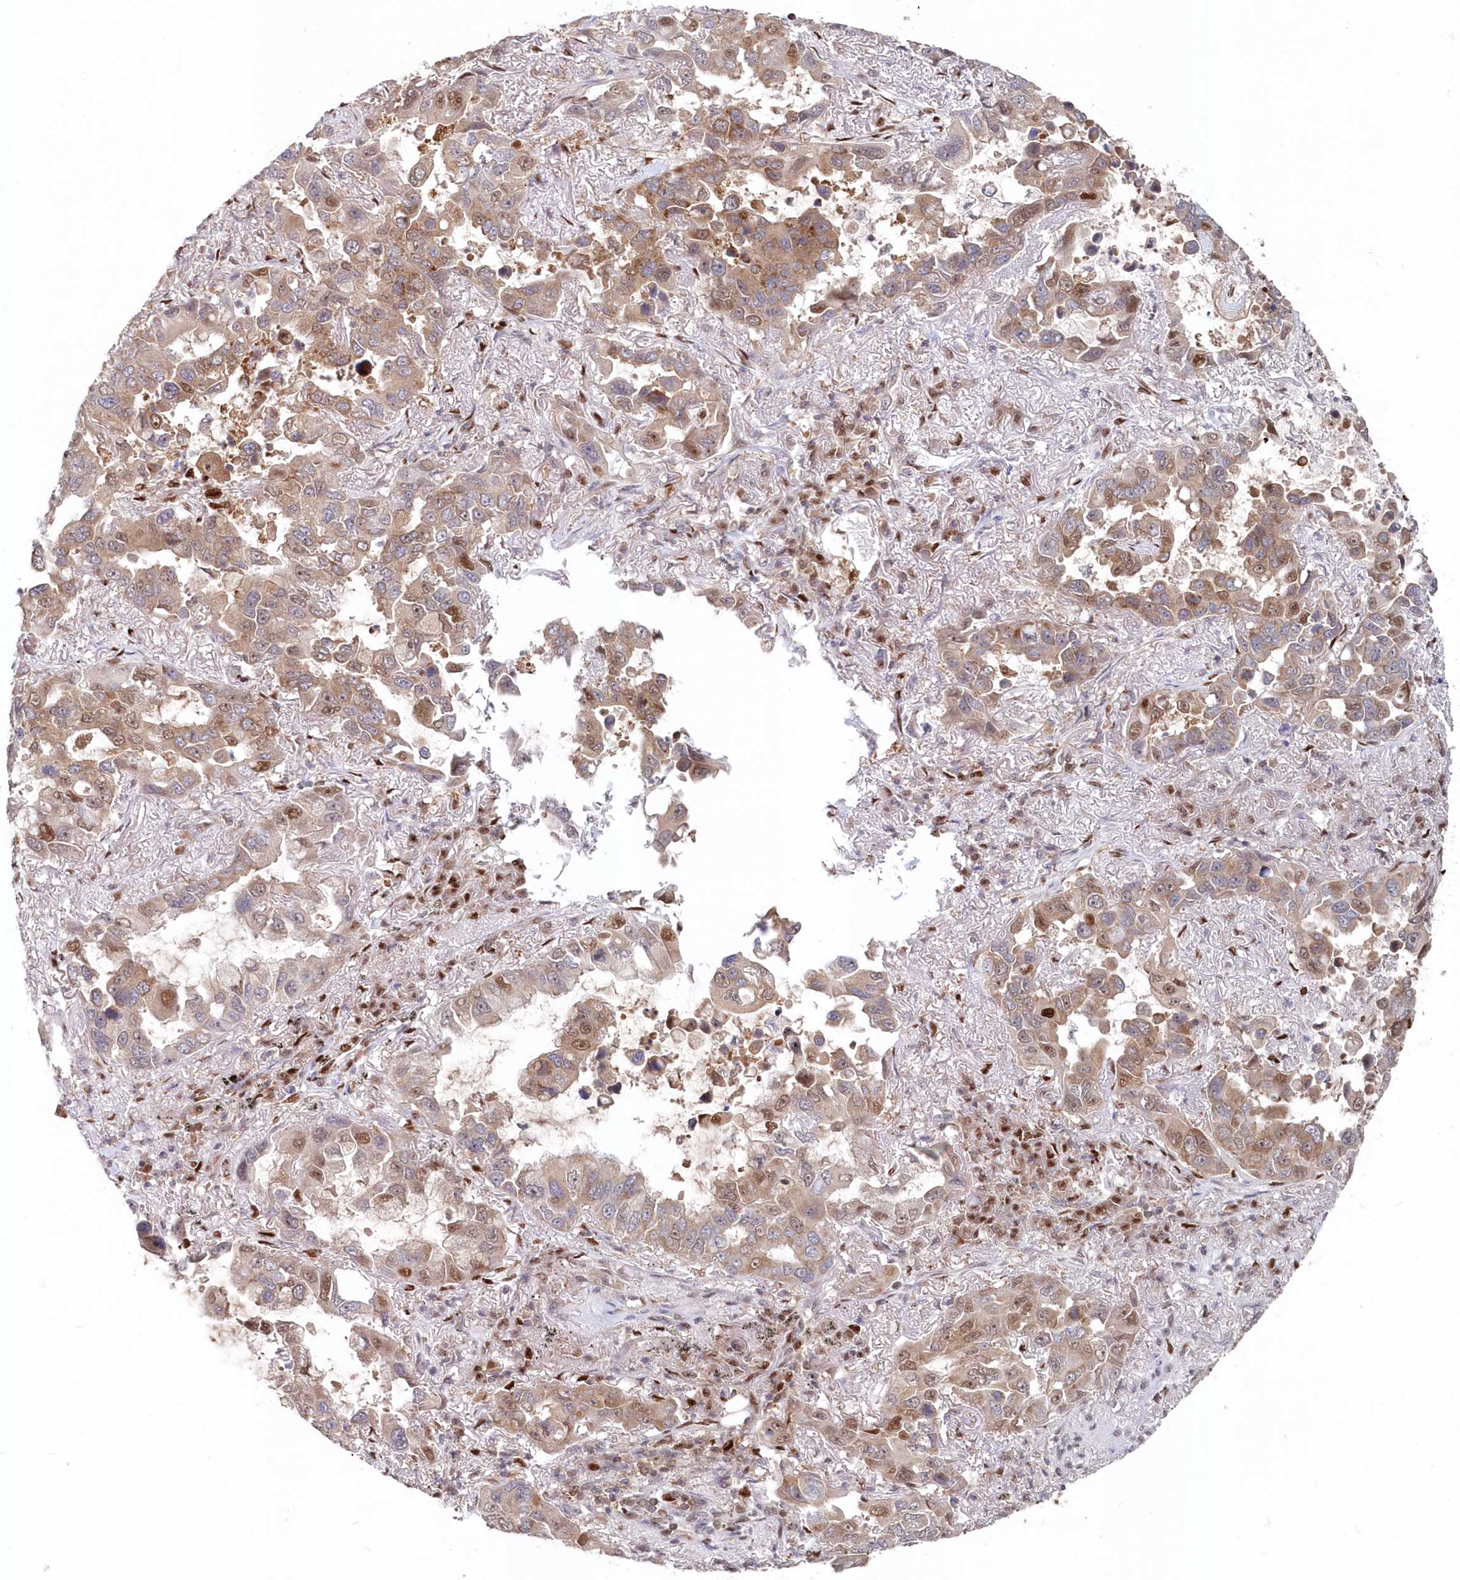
{"staining": {"intensity": "moderate", "quantity": ">75%", "location": "cytoplasmic/membranous,nuclear"}, "tissue": "lung cancer", "cell_type": "Tumor cells", "image_type": "cancer", "snomed": [{"axis": "morphology", "description": "Adenocarcinoma, NOS"}, {"axis": "topography", "description": "Lung"}], "caption": "Adenocarcinoma (lung) tissue reveals moderate cytoplasmic/membranous and nuclear expression in approximately >75% of tumor cells Nuclei are stained in blue.", "gene": "ABHD14B", "patient": {"sex": "male", "age": 64}}